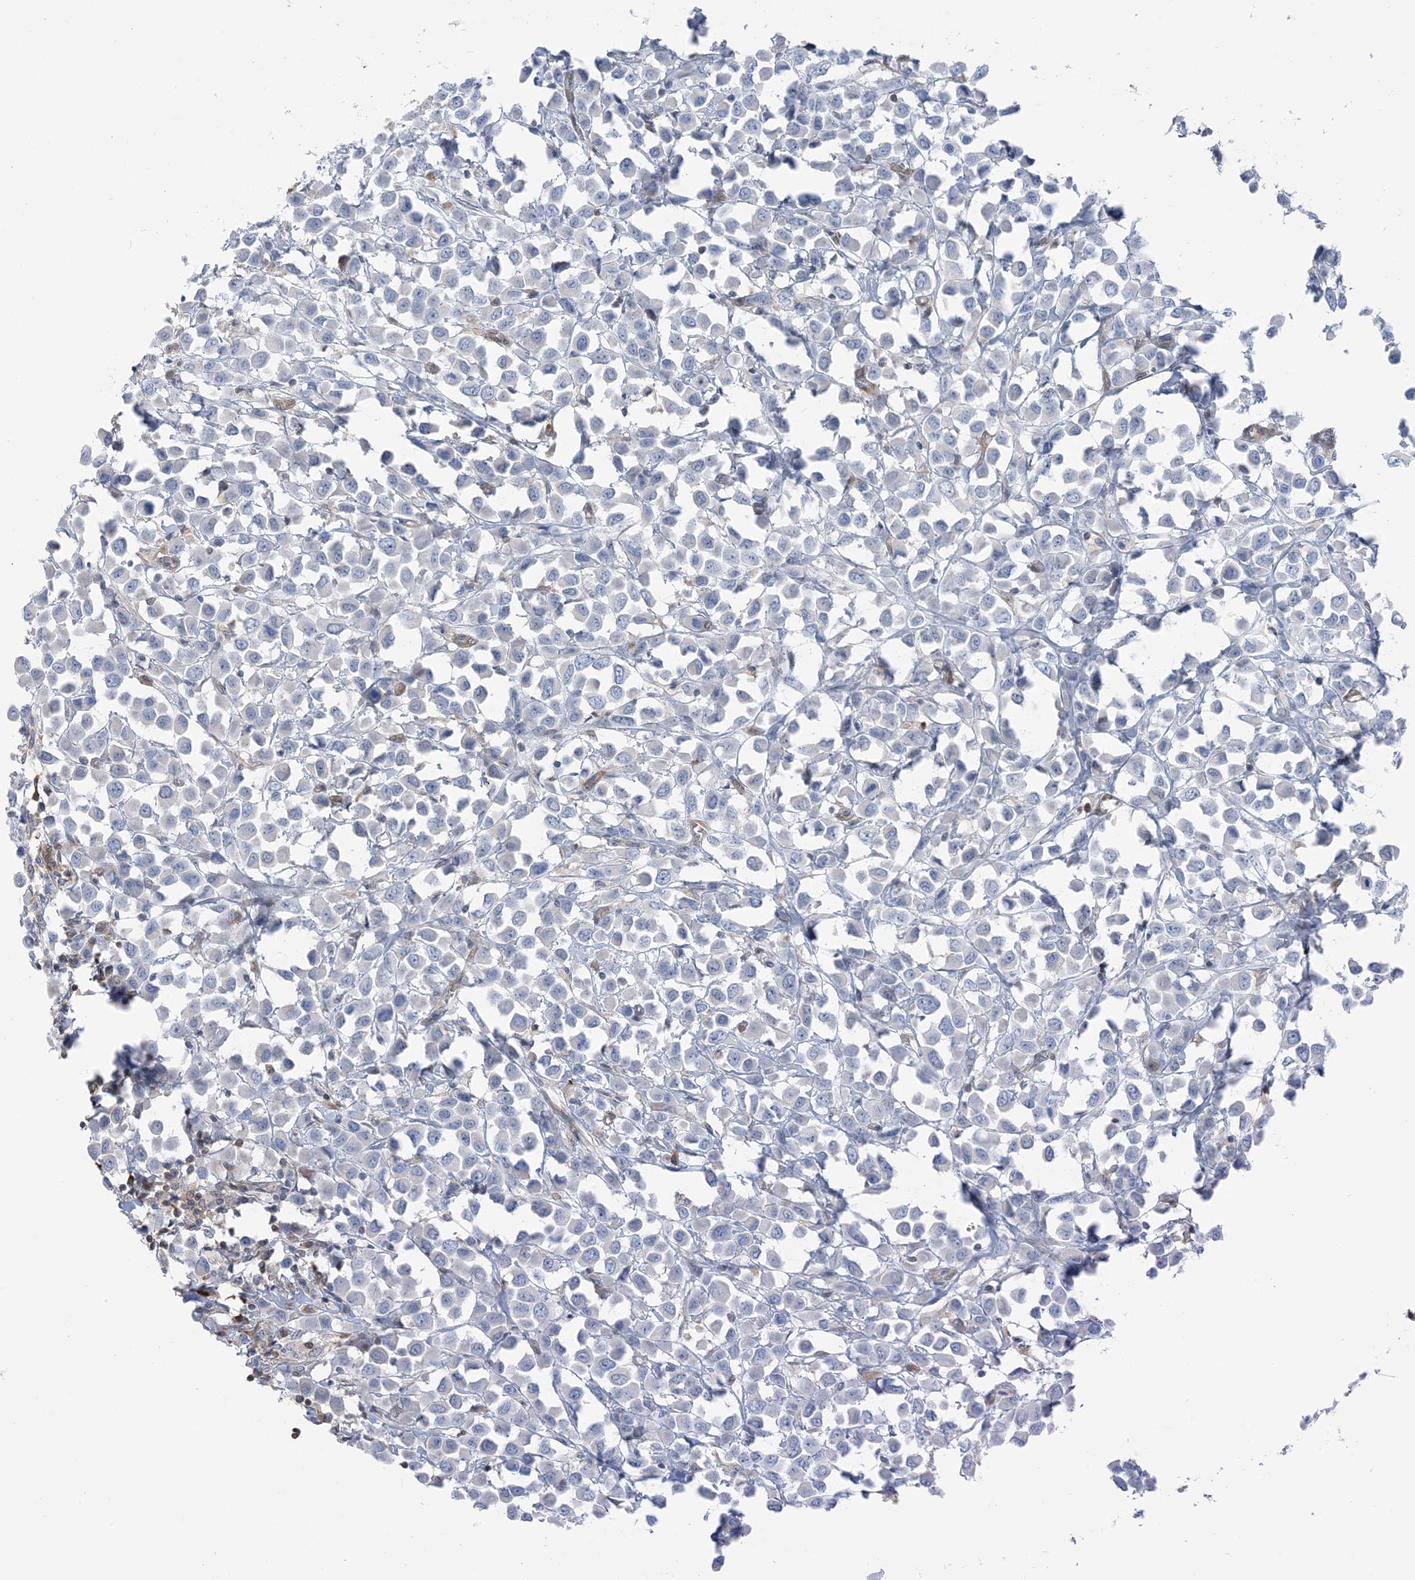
{"staining": {"intensity": "negative", "quantity": "none", "location": "none"}, "tissue": "breast cancer", "cell_type": "Tumor cells", "image_type": "cancer", "snomed": [{"axis": "morphology", "description": "Duct carcinoma"}, {"axis": "topography", "description": "Breast"}], "caption": "DAB immunohistochemical staining of human breast intraductal carcinoma exhibits no significant staining in tumor cells.", "gene": "ZC3H12A", "patient": {"sex": "female", "age": 61}}